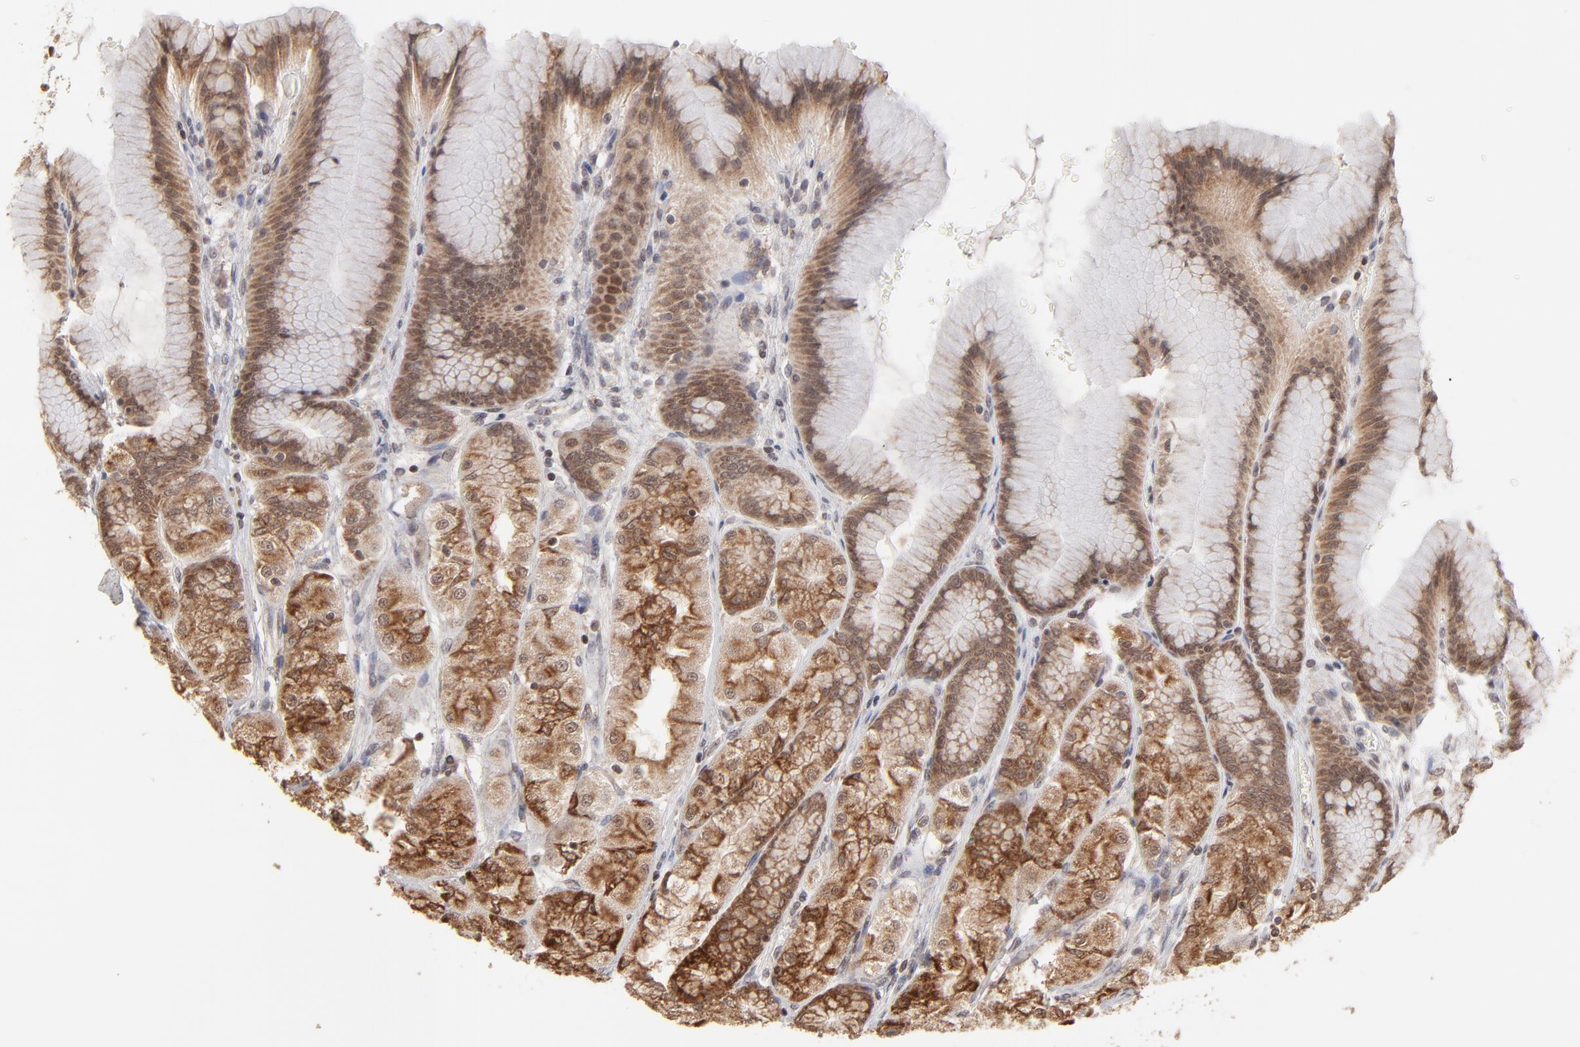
{"staining": {"intensity": "moderate", "quantity": ">75%", "location": "cytoplasmic/membranous,nuclear"}, "tissue": "stomach", "cell_type": "Glandular cells", "image_type": "normal", "snomed": [{"axis": "morphology", "description": "Normal tissue, NOS"}, {"axis": "morphology", "description": "Adenocarcinoma, NOS"}, {"axis": "topography", "description": "Stomach"}, {"axis": "topography", "description": "Stomach, lower"}], "caption": "About >75% of glandular cells in benign human stomach show moderate cytoplasmic/membranous,nuclear protein expression as visualized by brown immunohistochemical staining.", "gene": "ARIH1", "patient": {"sex": "female", "age": 65}}